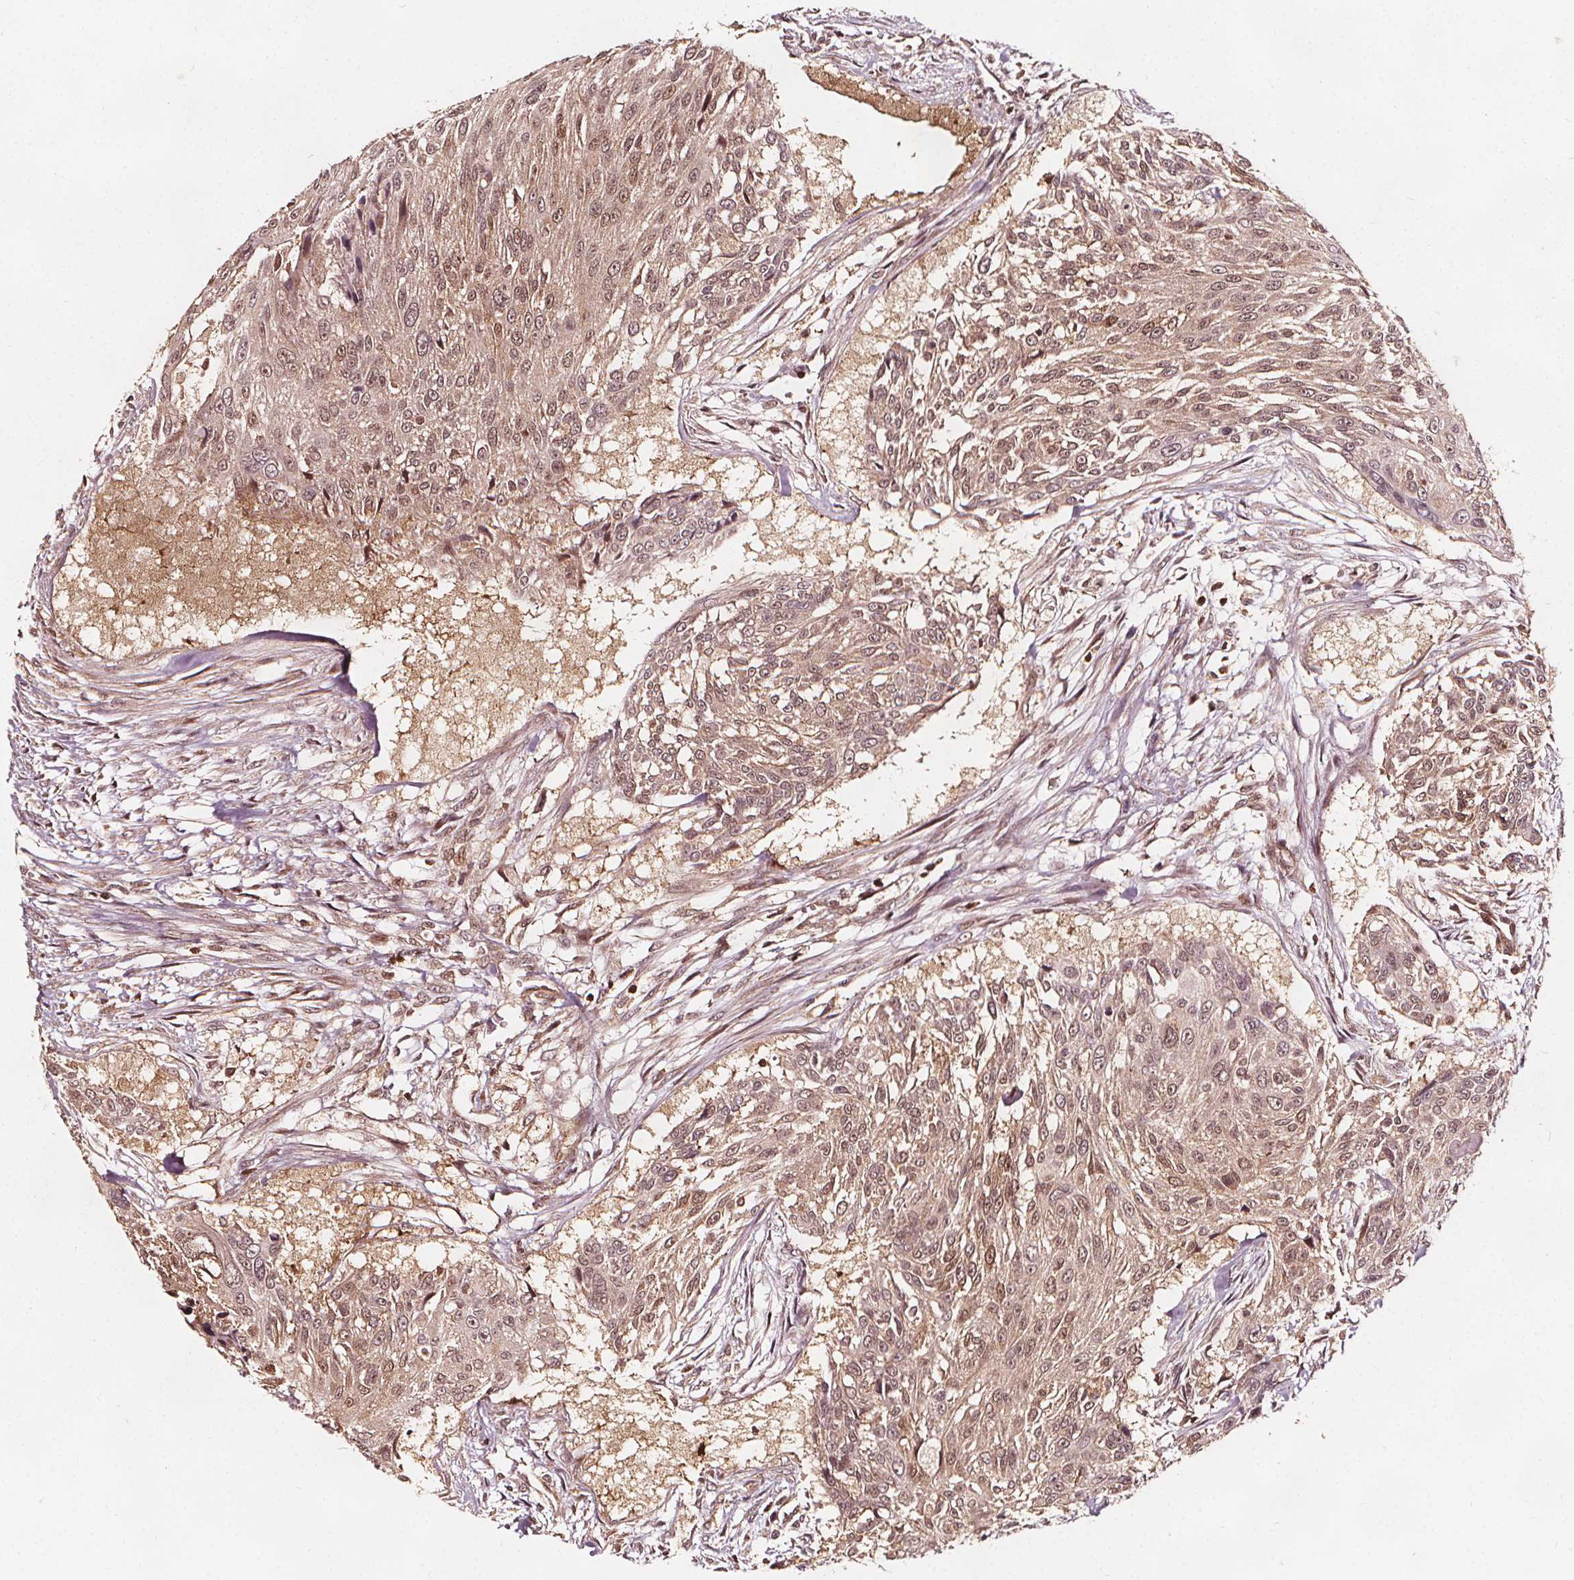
{"staining": {"intensity": "moderate", "quantity": ">75%", "location": "cytoplasmic/membranous,nuclear"}, "tissue": "urothelial cancer", "cell_type": "Tumor cells", "image_type": "cancer", "snomed": [{"axis": "morphology", "description": "Urothelial carcinoma, NOS"}, {"axis": "topography", "description": "Urinary bladder"}], "caption": "Protein staining by immunohistochemistry (IHC) displays moderate cytoplasmic/membranous and nuclear expression in approximately >75% of tumor cells in urothelial cancer. The staining was performed using DAB to visualize the protein expression in brown, while the nuclei were stained in blue with hematoxylin (Magnification: 20x).", "gene": "AIP", "patient": {"sex": "male", "age": 55}}